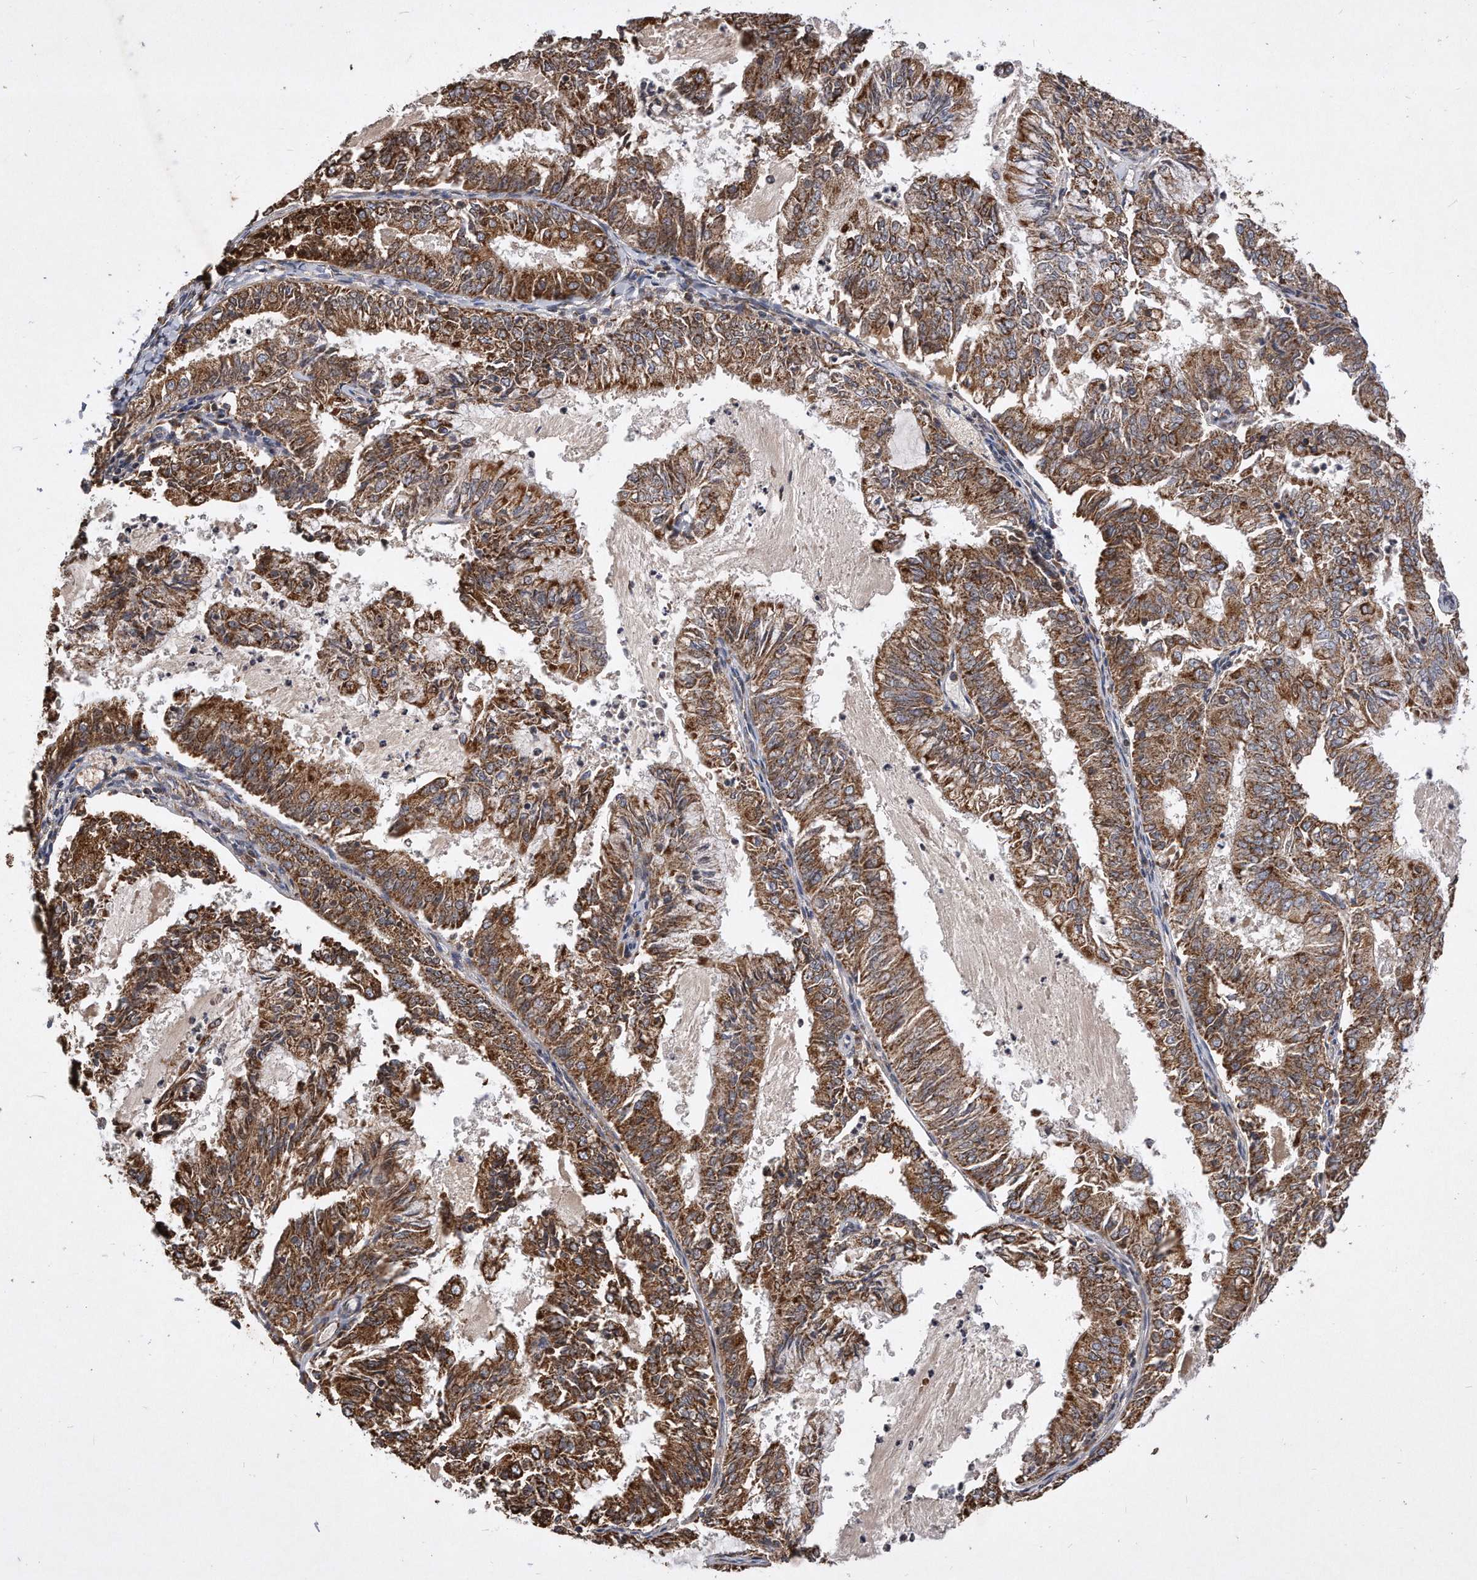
{"staining": {"intensity": "moderate", "quantity": ">75%", "location": "cytoplasmic/membranous"}, "tissue": "endometrial cancer", "cell_type": "Tumor cells", "image_type": "cancer", "snomed": [{"axis": "morphology", "description": "Adenocarcinoma, NOS"}, {"axis": "topography", "description": "Endometrium"}], "caption": "Immunohistochemical staining of human endometrial cancer exhibits medium levels of moderate cytoplasmic/membranous protein expression in approximately >75% of tumor cells.", "gene": "PPP5C", "patient": {"sex": "female", "age": 57}}